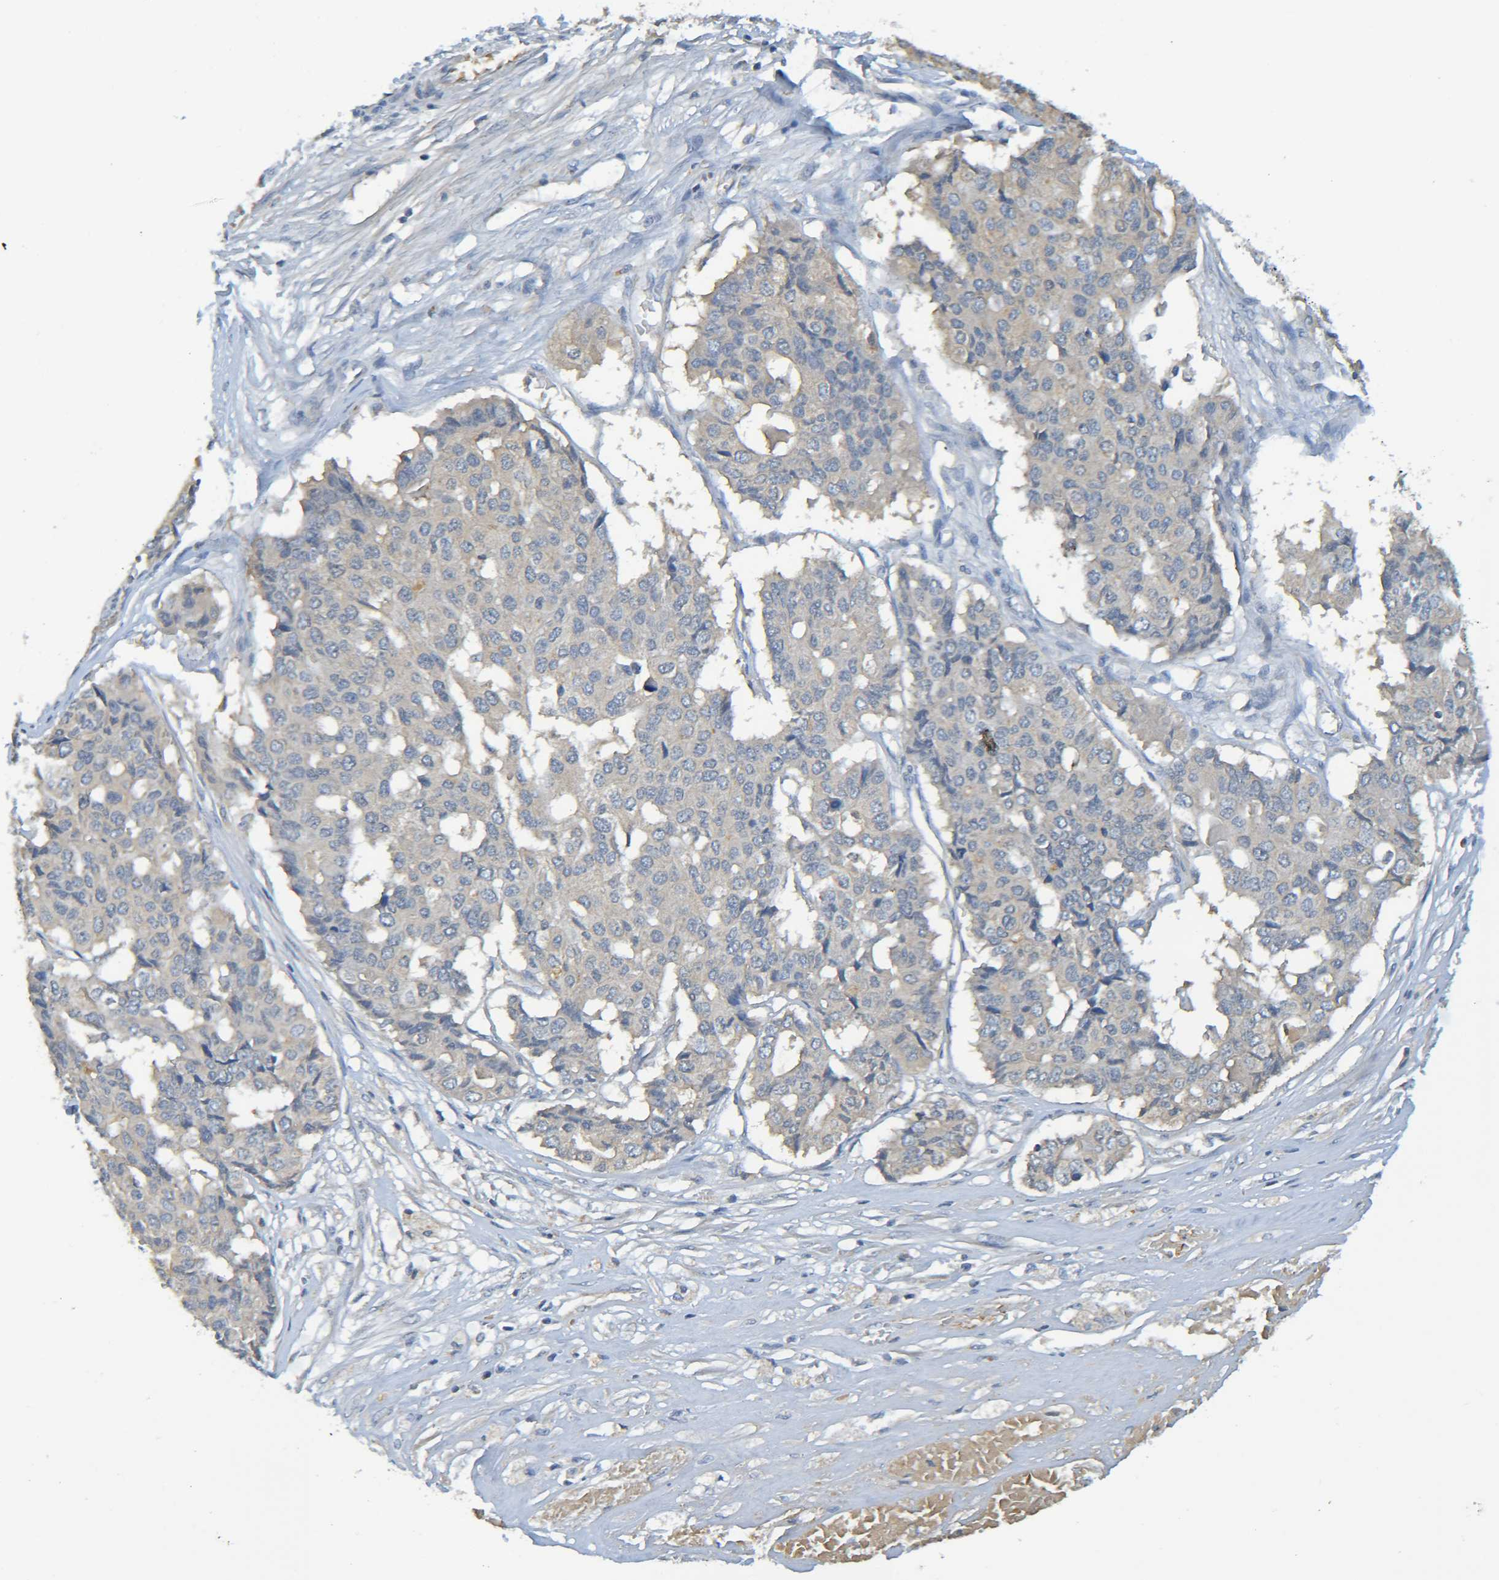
{"staining": {"intensity": "weak", "quantity": "25%-75%", "location": "cytoplasmic/membranous"}, "tissue": "pancreatic cancer", "cell_type": "Tumor cells", "image_type": "cancer", "snomed": [{"axis": "morphology", "description": "Adenocarcinoma, NOS"}, {"axis": "topography", "description": "Pancreas"}], "caption": "This image demonstrates immunohistochemistry staining of adenocarcinoma (pancreatic), with low weak cytoplasmic/membranous positivity in about 25%-75% of tumor cells.", "gene": "C1QA", "patient": {"sex": "male", "age": 50}}